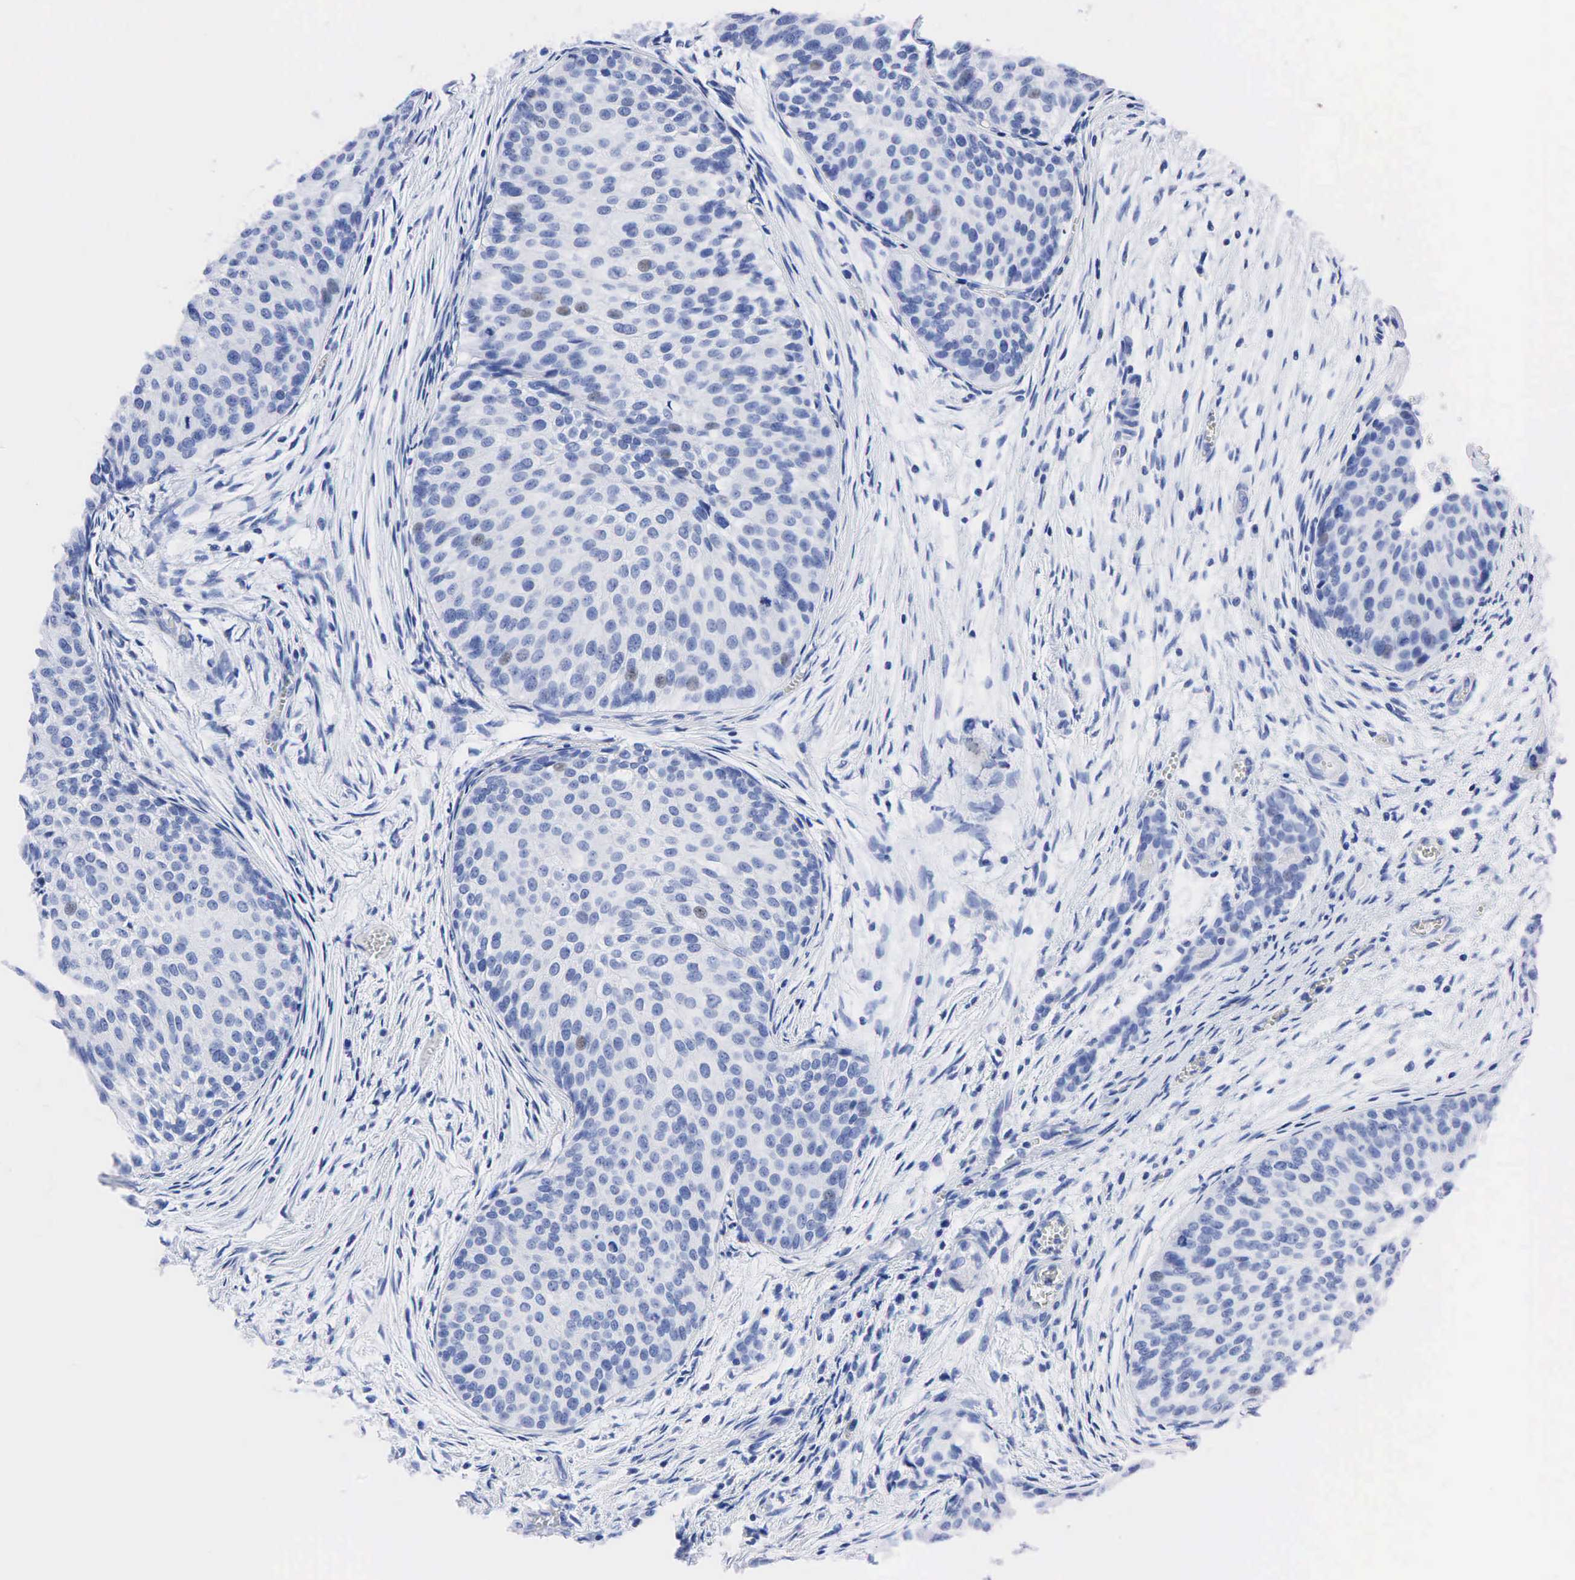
{"staining": {"intensity": "weak", "quantity": "<25%", "location": "nuclear"}, "tissue": "urothelial cancer", "cell_type": "Tumor cells", "image_type": "cancer", "snomed": [{"axis": "morphology", "description": "Urothelial carcinoma, Low grade"}, {"axis": "topography", "description": "Urinary bladder"}], "caption": "Protein analysis of urothelial cancer displays no significant positivity in tumor cells.", "gene": "PTH", "patient": {"sex": "male", "age": 84}}